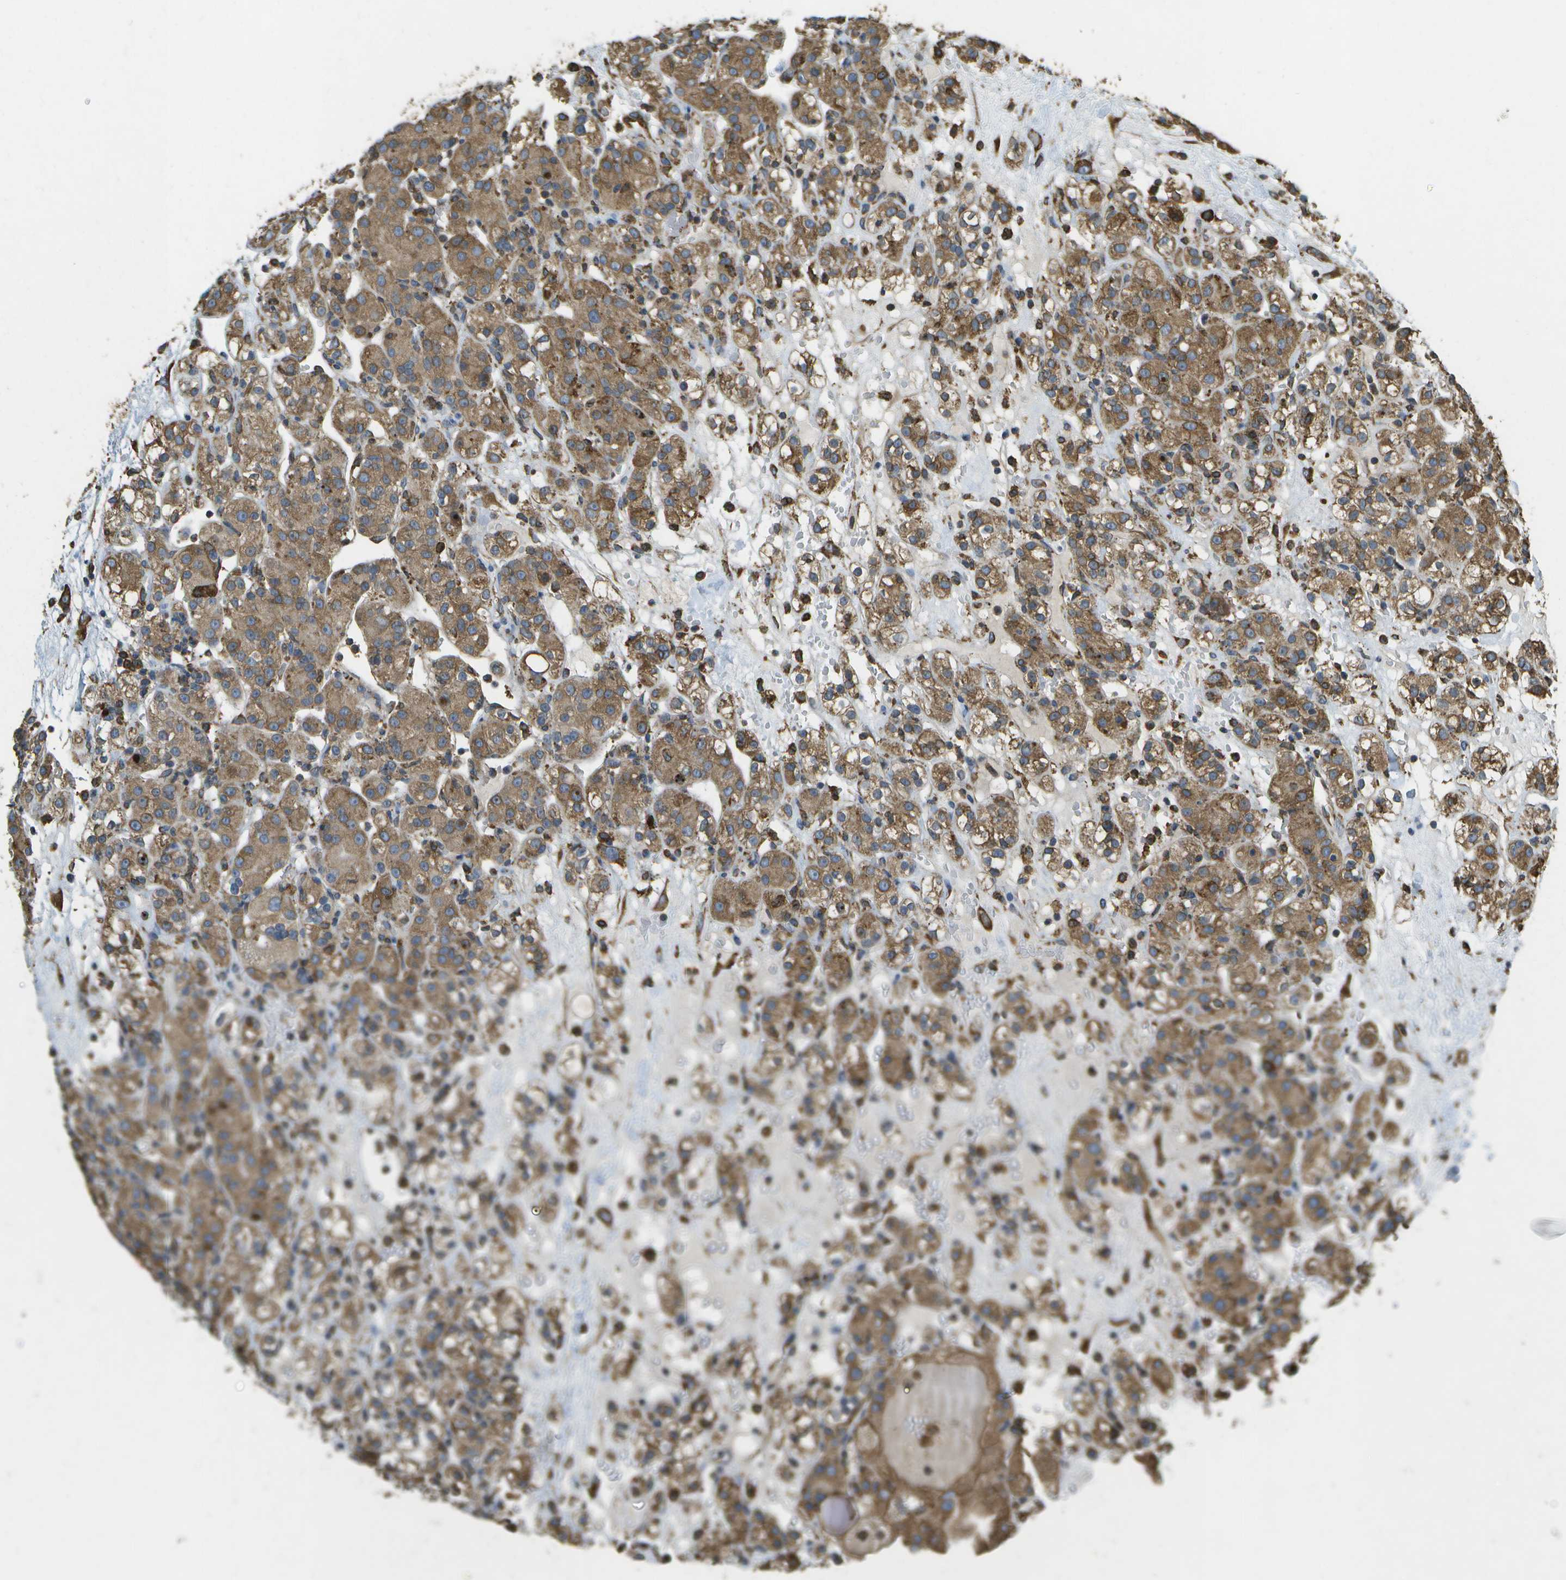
{"staining": {"intensity": "moderate", "quantity": ">75%", "location": "cytoplasmic/membranous"}, "tissue": "renal cancer", "cell_type": "Tumor cells", "image_type": "cancer", "snomed": [{"axis": "morphology", "description": "Normal tissue, NOS"}, {"axis": "morphology", "description": "Adenocarcinoma, NOS"}, {"axis": "topography", "description": "Kidney"}], "caption": "The photomicrograph demonstrates a brown stain indicating the presence of a protein in the cytoplasmic/membranous of tumor cells in adenocarcinoma (renal). Immunohistochemistry (ihc) stains the protein of interest in brown and the nuclei are stained blue.", "gene": "PDIA4", "patient": {"sex": "male", "age": 61}}